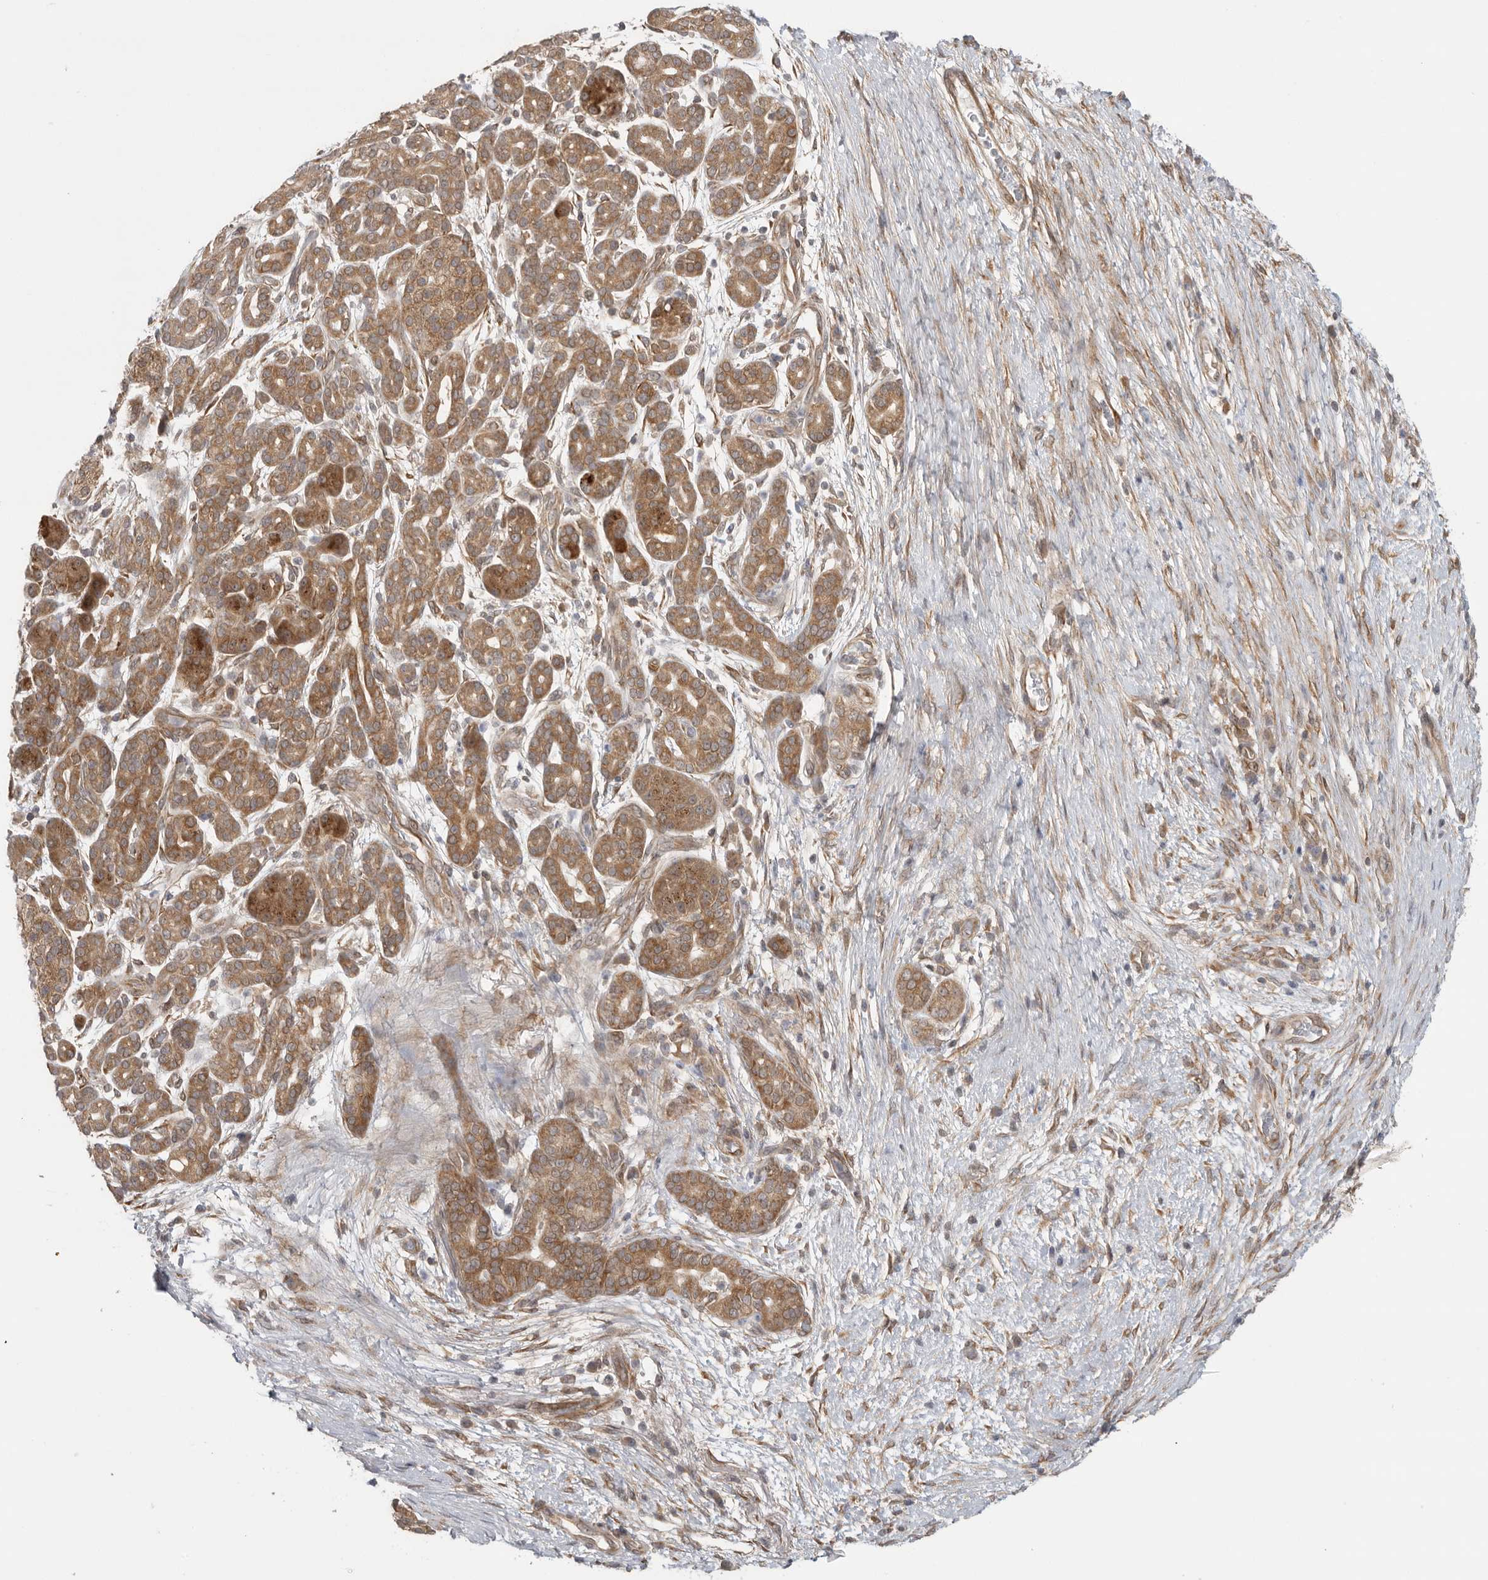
{"staining": {"intensity": "moderate", "quantity": ">75%", "location": "cytoplasmic/membranous"}, "tissue": "pancreatic cancer", "cell_type": "Tumor cells", "image_type": "cancer", "snomed": [{"axis": "morphology", "description": "Adenocarcinoma, NOS"}, {"axis": "topography", "description": "Pancreas"}], "caption": "Immunohistochemistry micrograph of neoplastic tissue: pancreatic adenocarcinoma stained using IHC reveals medium levels of moderate protein expression localized specifically in the cytoplasmic/membranous of tumor cells, appearing as a cytoplasmic/membranous brown color.", "gene": "VPS50", "patient": {"sex": "male", "age": 72}}